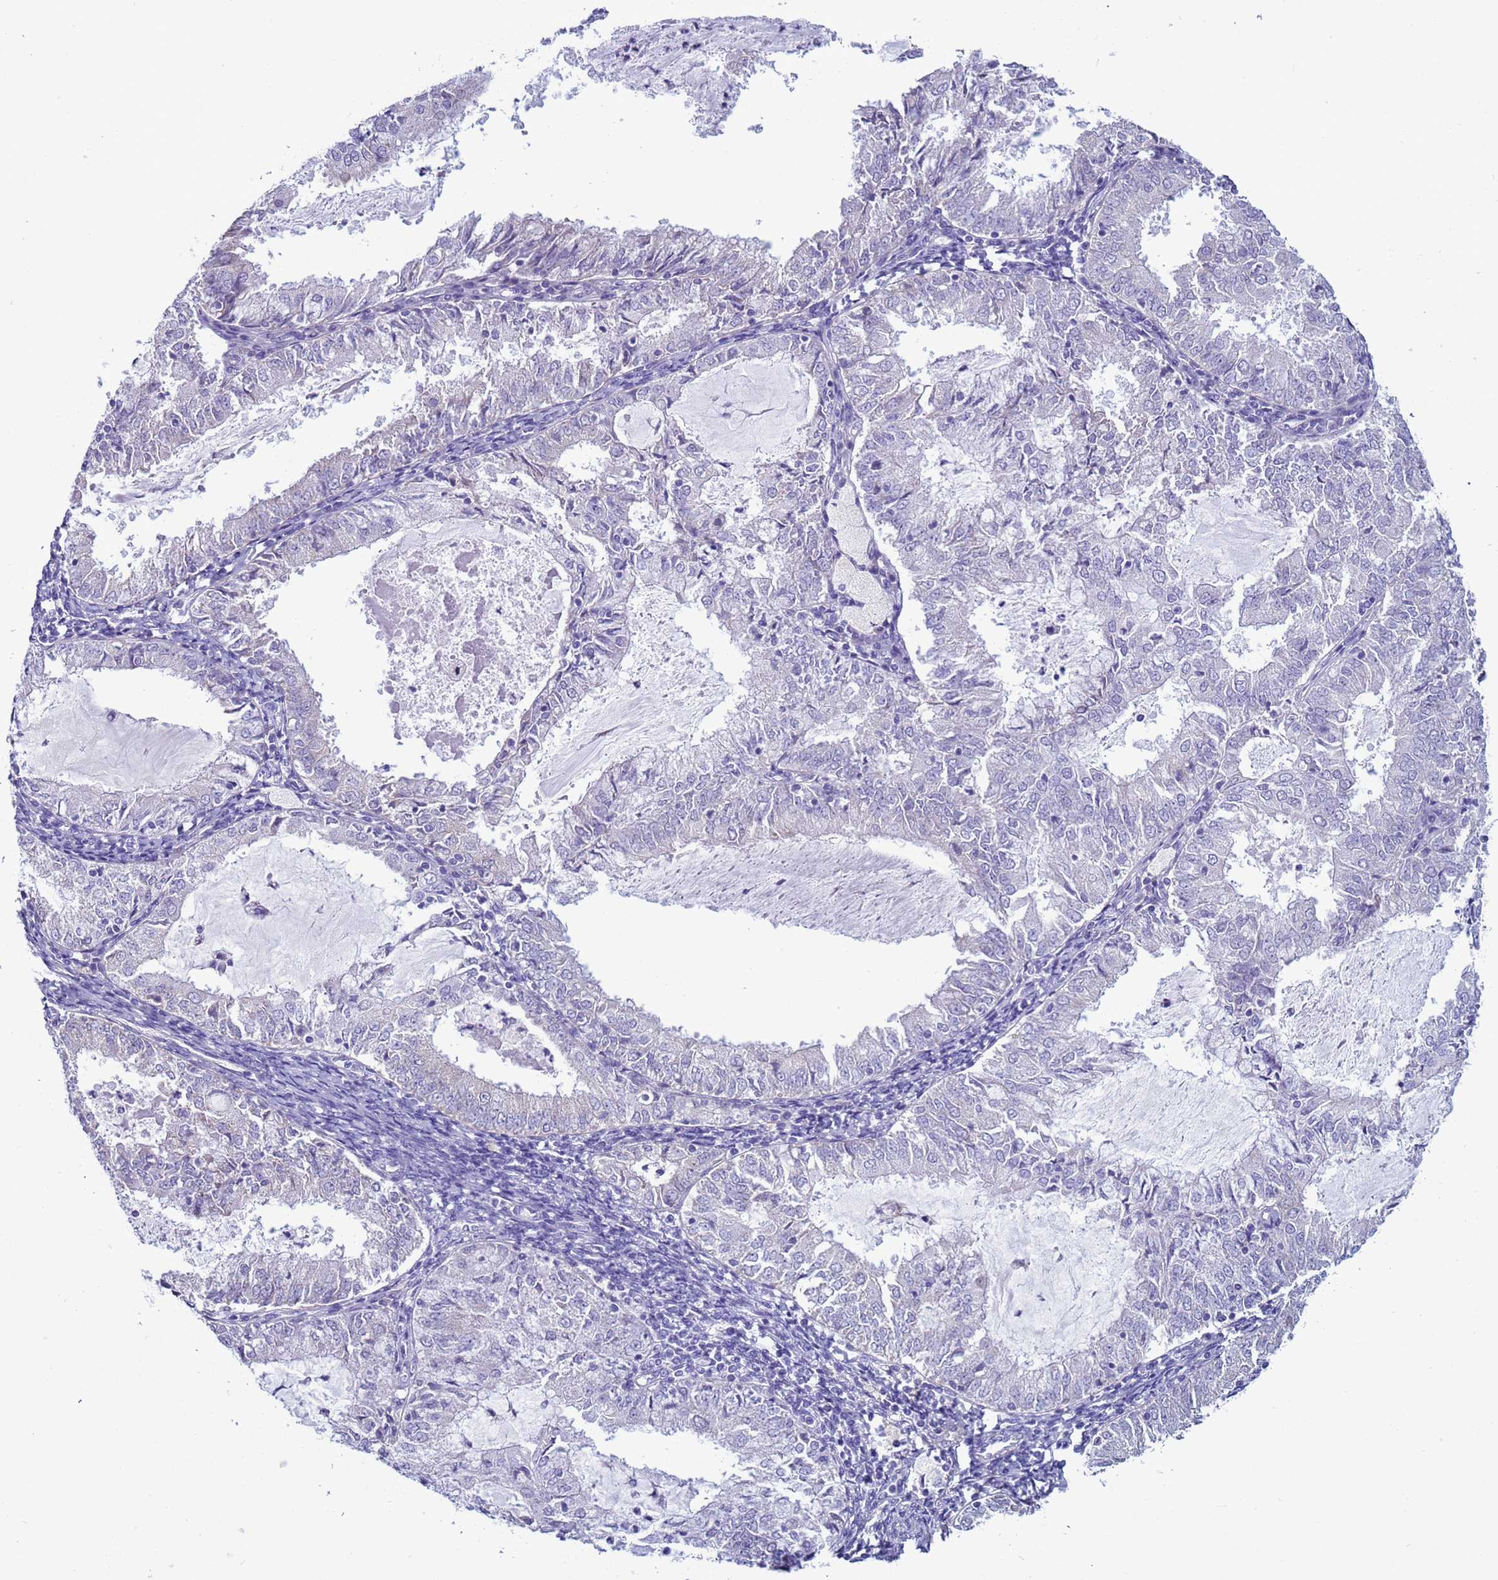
{"staining": {"intensity": "negative", "quantity": "none", "location": "none"}, "tissue": "endometrial cancer", "cell_type": "Tumor cells", "image_type": "cancer", "snomed": [{"axis": "morphology", "description": "Adenocarcinoma, NOS"}, {"axis": "topography", "description": "Endometrium"}], "caption": "IHC photomicrograph of neoplastic tissue: endometrial adenocarcinoma stained with DAB (3,3'-diaminobenzidine) displays no significant protein expression in tumor cells.", "gene": "ABHD17B", "patient": {"sex": "female", "age": 57}}